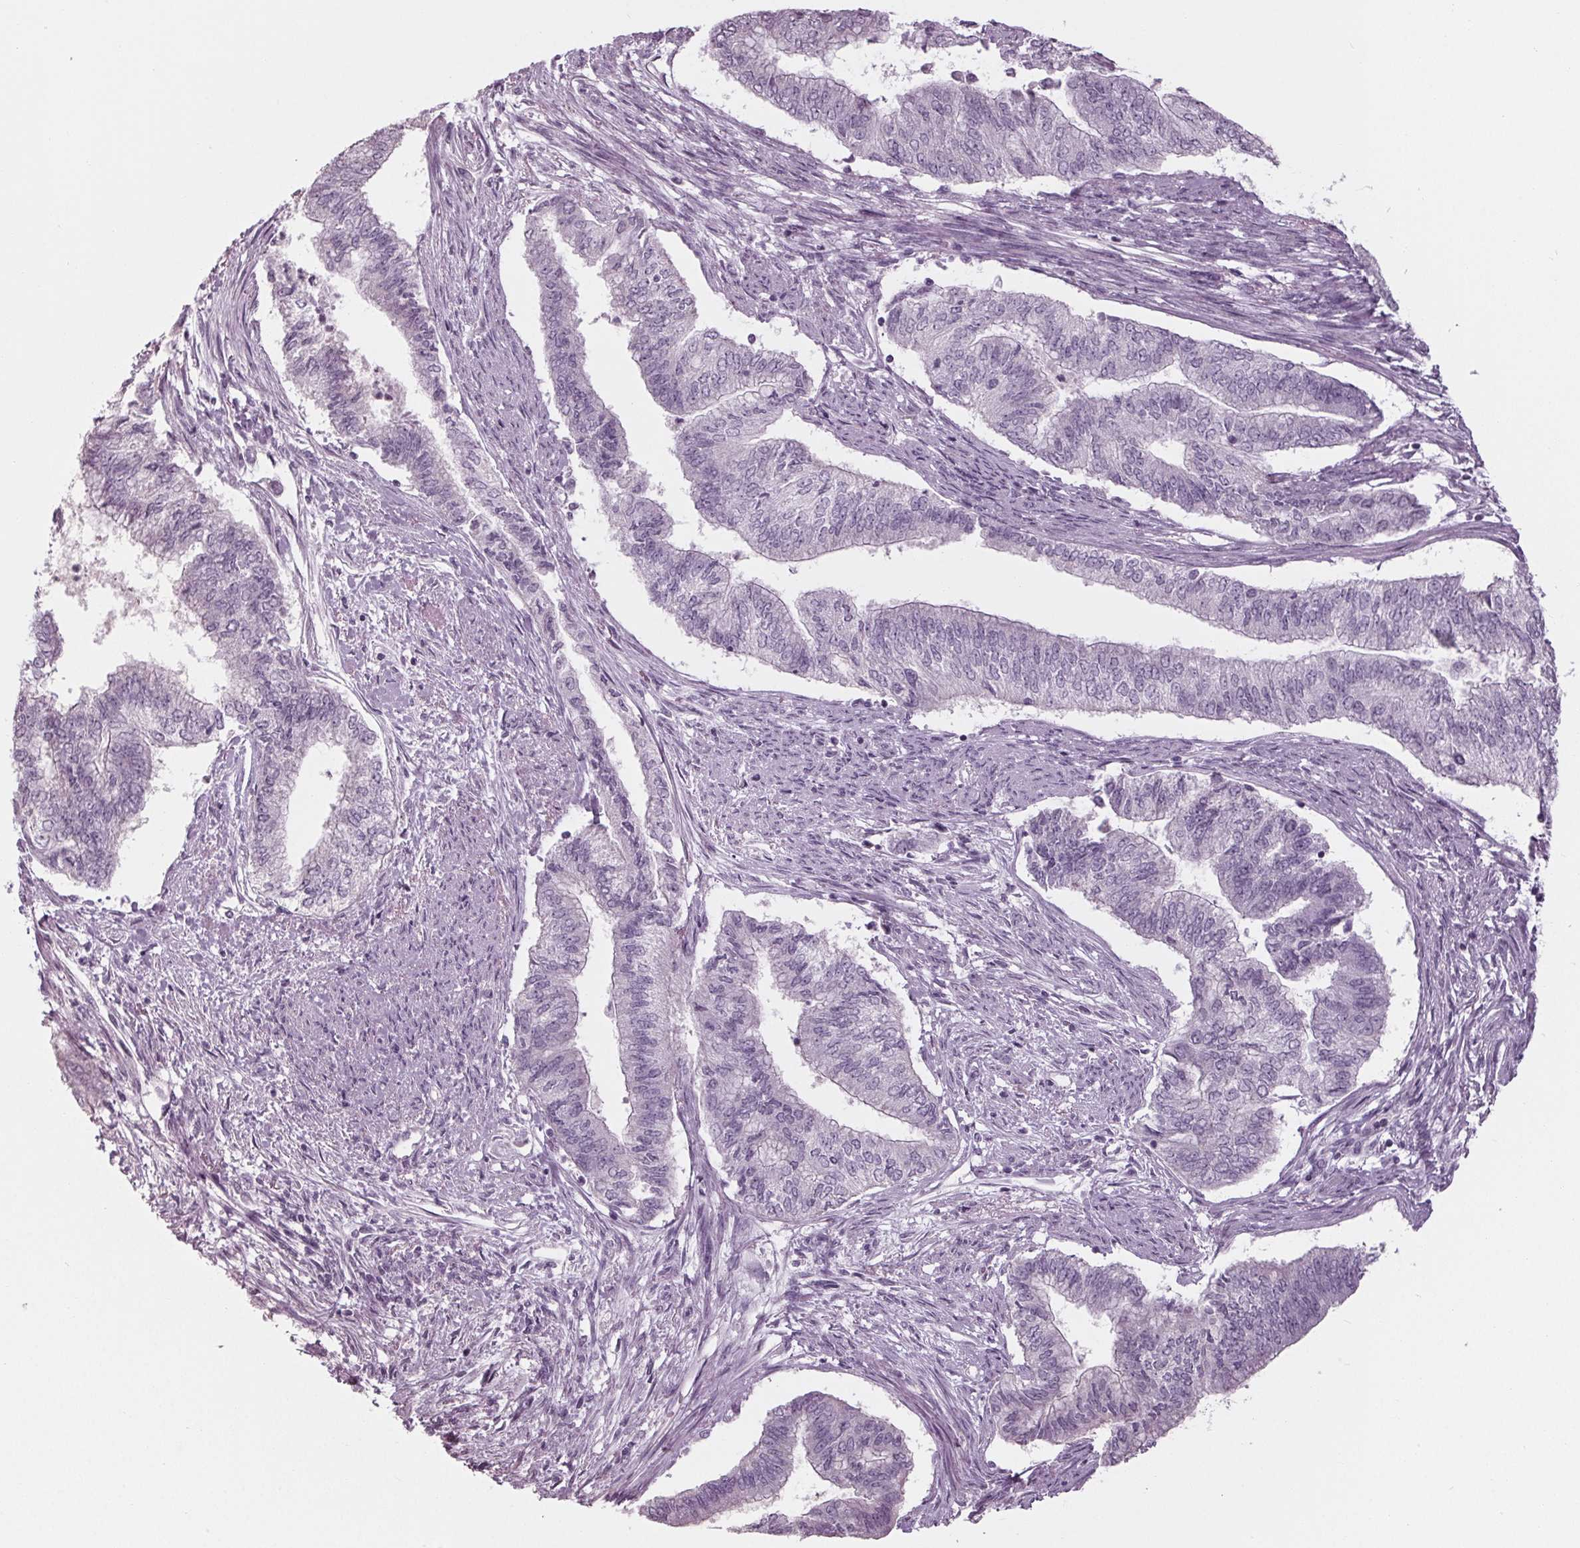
{"staining": {"intensity": "negative", "quantity": "none", "location": "none"}, "tissue": "endometrial cancer", "cell_type": "Tumor cells", "image_type": "cancer", "snomed": [{"axis": "morphology", "description": "Adenocarcinoma, NOS"}, {"axis": "topography", "description": "Endometrium"}], "caption": "Tumor cells show no significant staining in endometrial adenocarcinoma.", "gene": "TNNC2", "patient": {"sex": "female", "age": 65}}